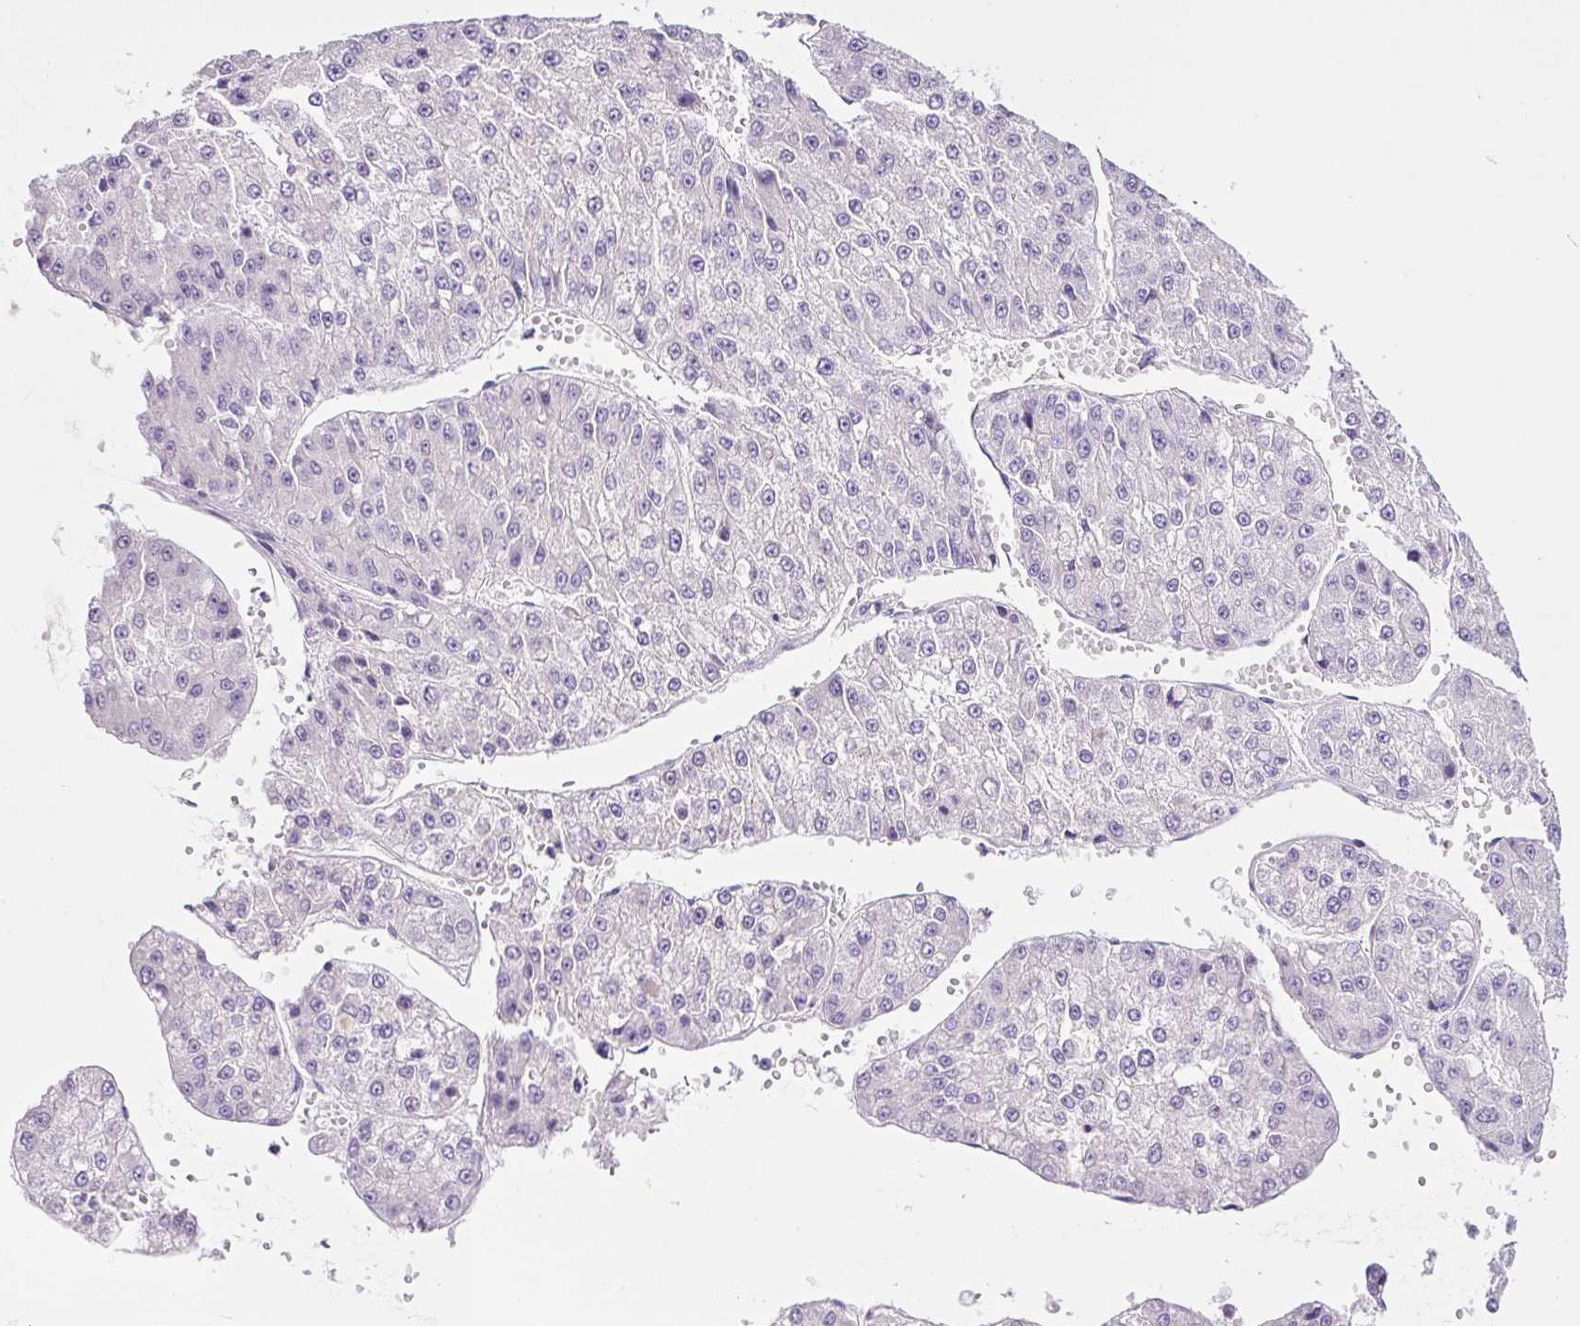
{"staining": {"intensity": "negative", "quantity": "none", "location": "none"}, "tissue": "liver cancer", "cell_type": "Tumor cells", "image_type": "cancer", "snomed": [{"axis": "morphology", "description": "Carcinoma, Hepatocellular, NOS"}, {"axis": "topography", "description": "Liver"}], "caption": "A micrograph of liver cancer (hepatocellular carcinoma) stained for a protein reveals no brown staining in tumor cells.", "gene": "RNF212B", "patient": {"sex": "female", "age": 73}}